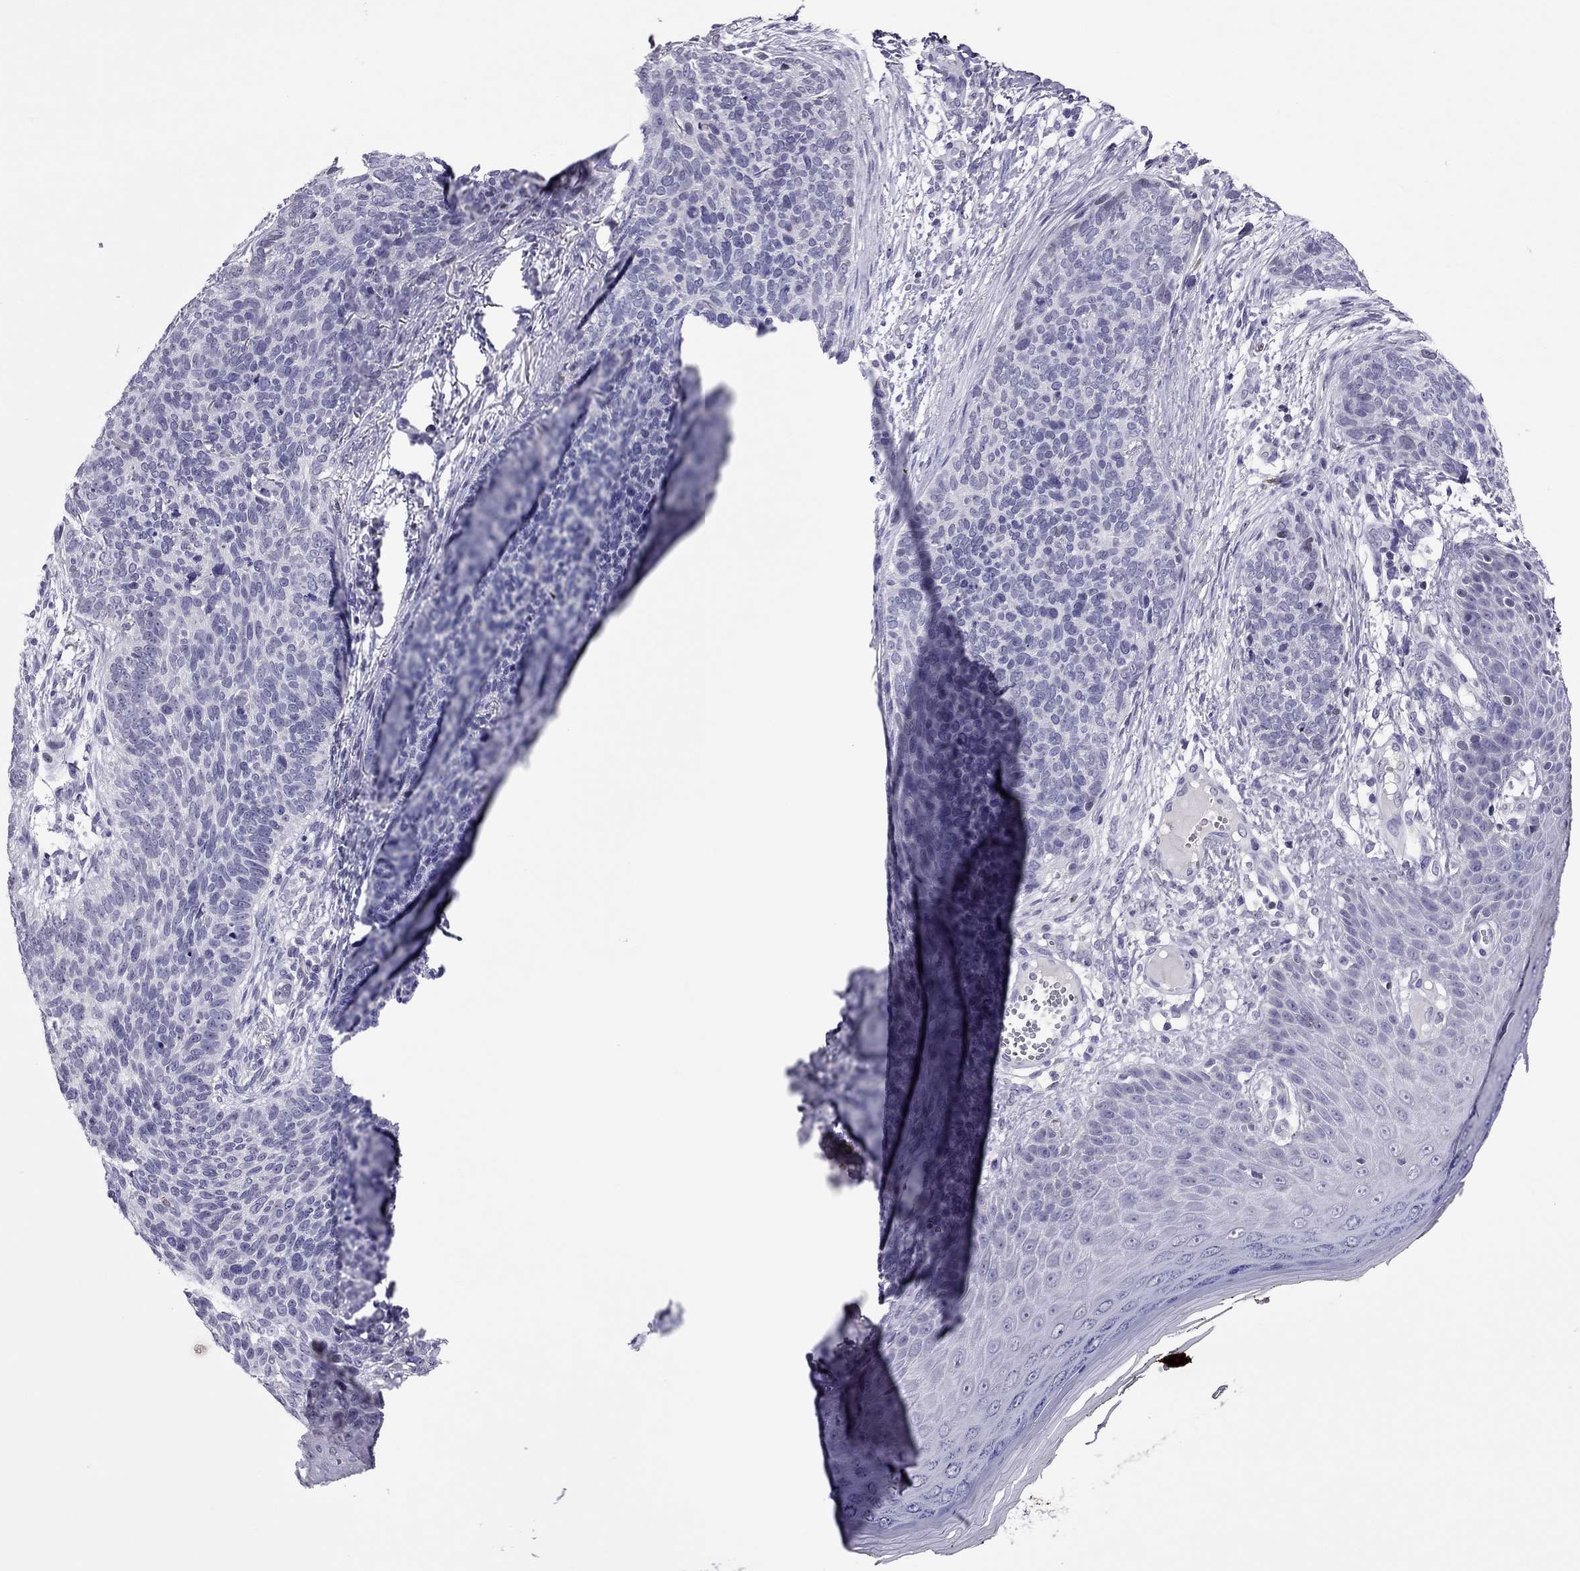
{"staining": {"intensity": "negative", "quantity": "none", "location": "none"}, "tissue": "skin cancer", "cell_type": "Tumor cells", "image_type": "cancer", "snomed": [{"axis": "morphology", "description": "Basal cell carcinoma"}, {"axis": "topography", "description": "Skin"}], "caption": "A photomicrograph of skin cancer stained for a protein displays no brown staining in tumor cells.", "gene": "CCL27", "patient": {"sex": "male", "age": 64}}